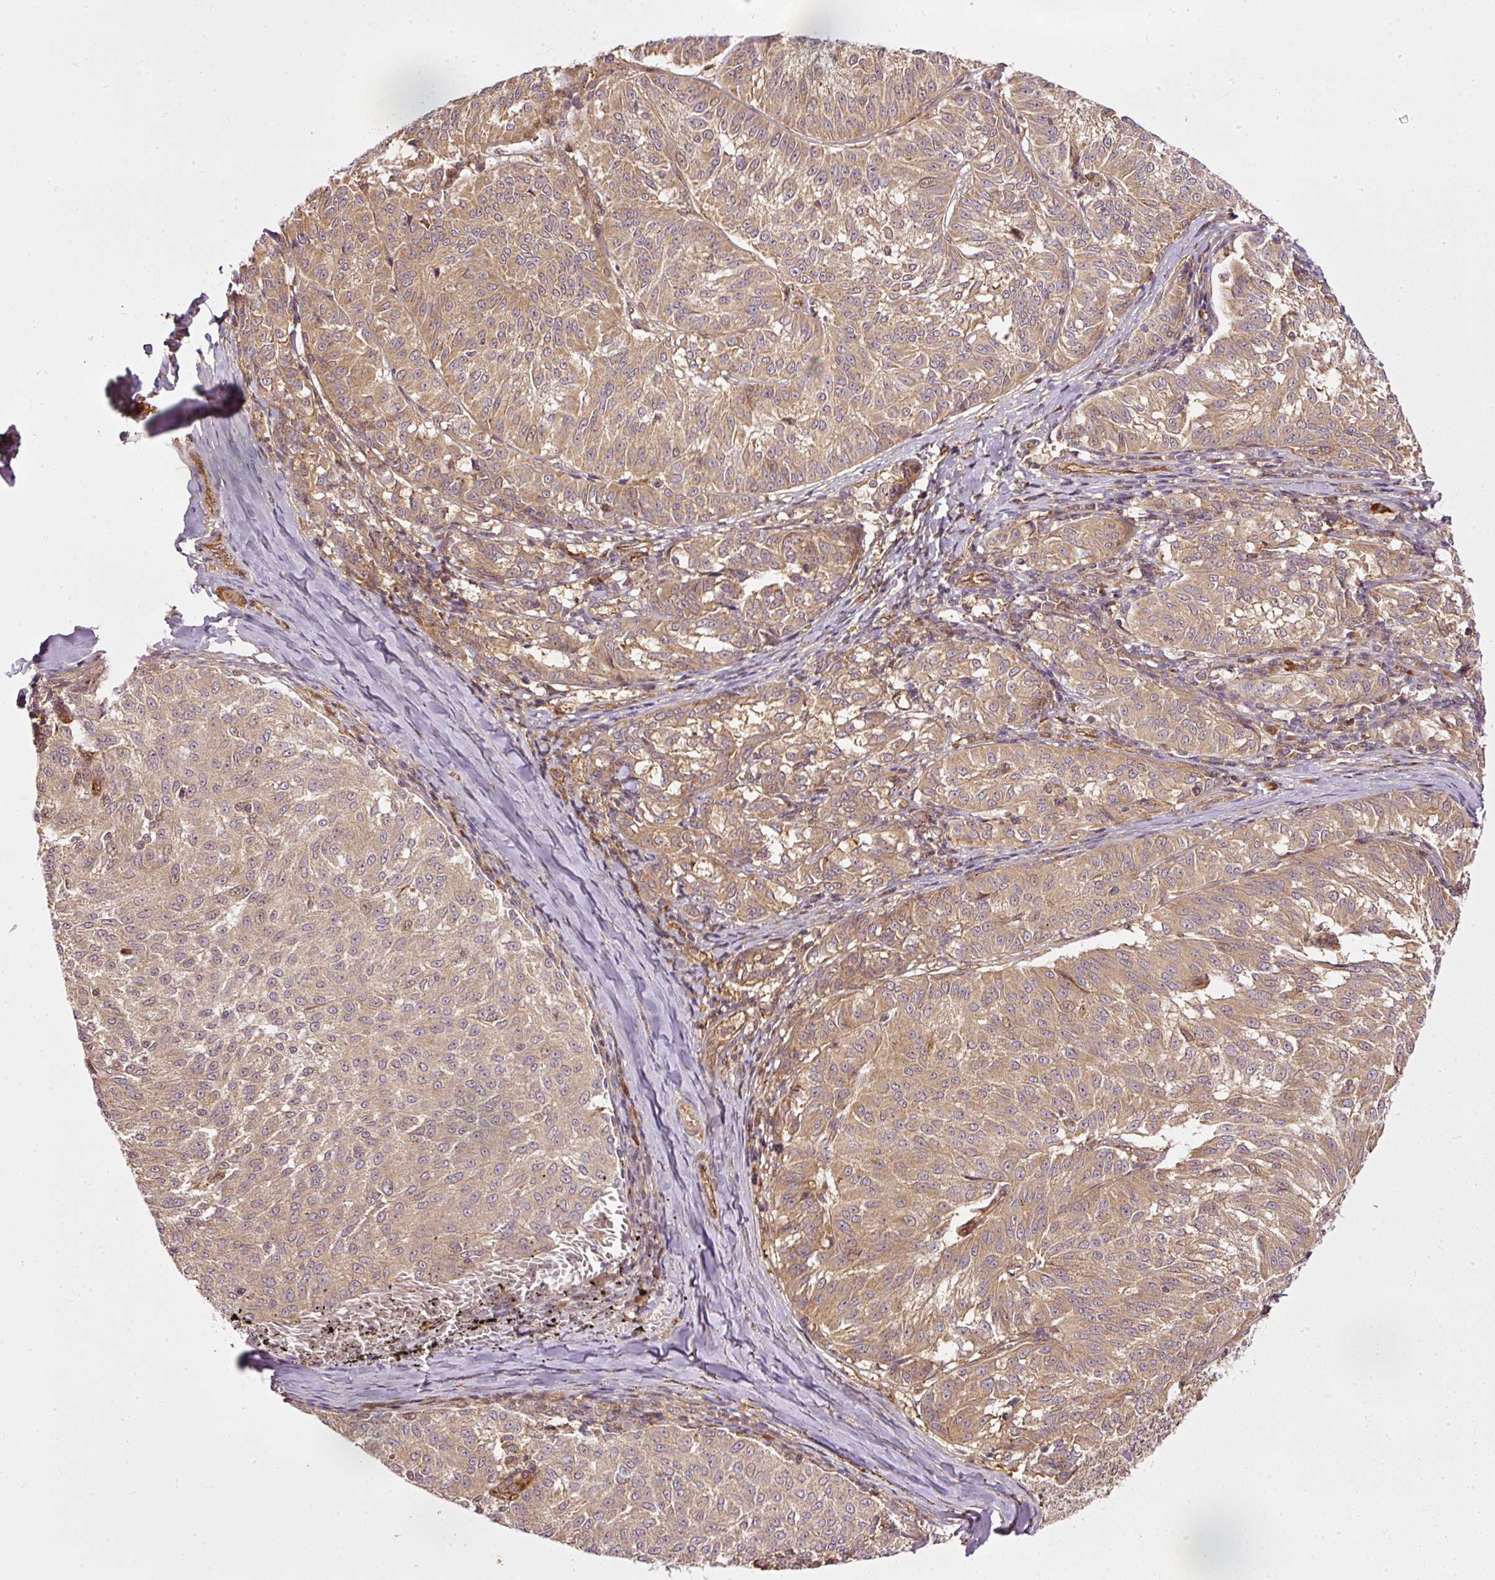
{"staining": {"intensity": "moderate", "quantity": ">75%", "location": "cytoplasmic/membranous"}, "tissue": "melanoma", "cell_type": "Tumor cells", "image_type": "cancer", "snomed": [{"axis": "morphology", "description": "Malignant melanoma, NOS"}, {"axis": "topography", "description": "Skin"}], "caption": "Immunohistochemistry (IHC) histopathology image of malignant melanoma stained for a protein (brown), which displays medium levels of moderate cytoplasmic/membranous expression in about >75% of tumor cells.", "gene": "MIF4GD", "patient": {"sex": "female", "age": 72}}